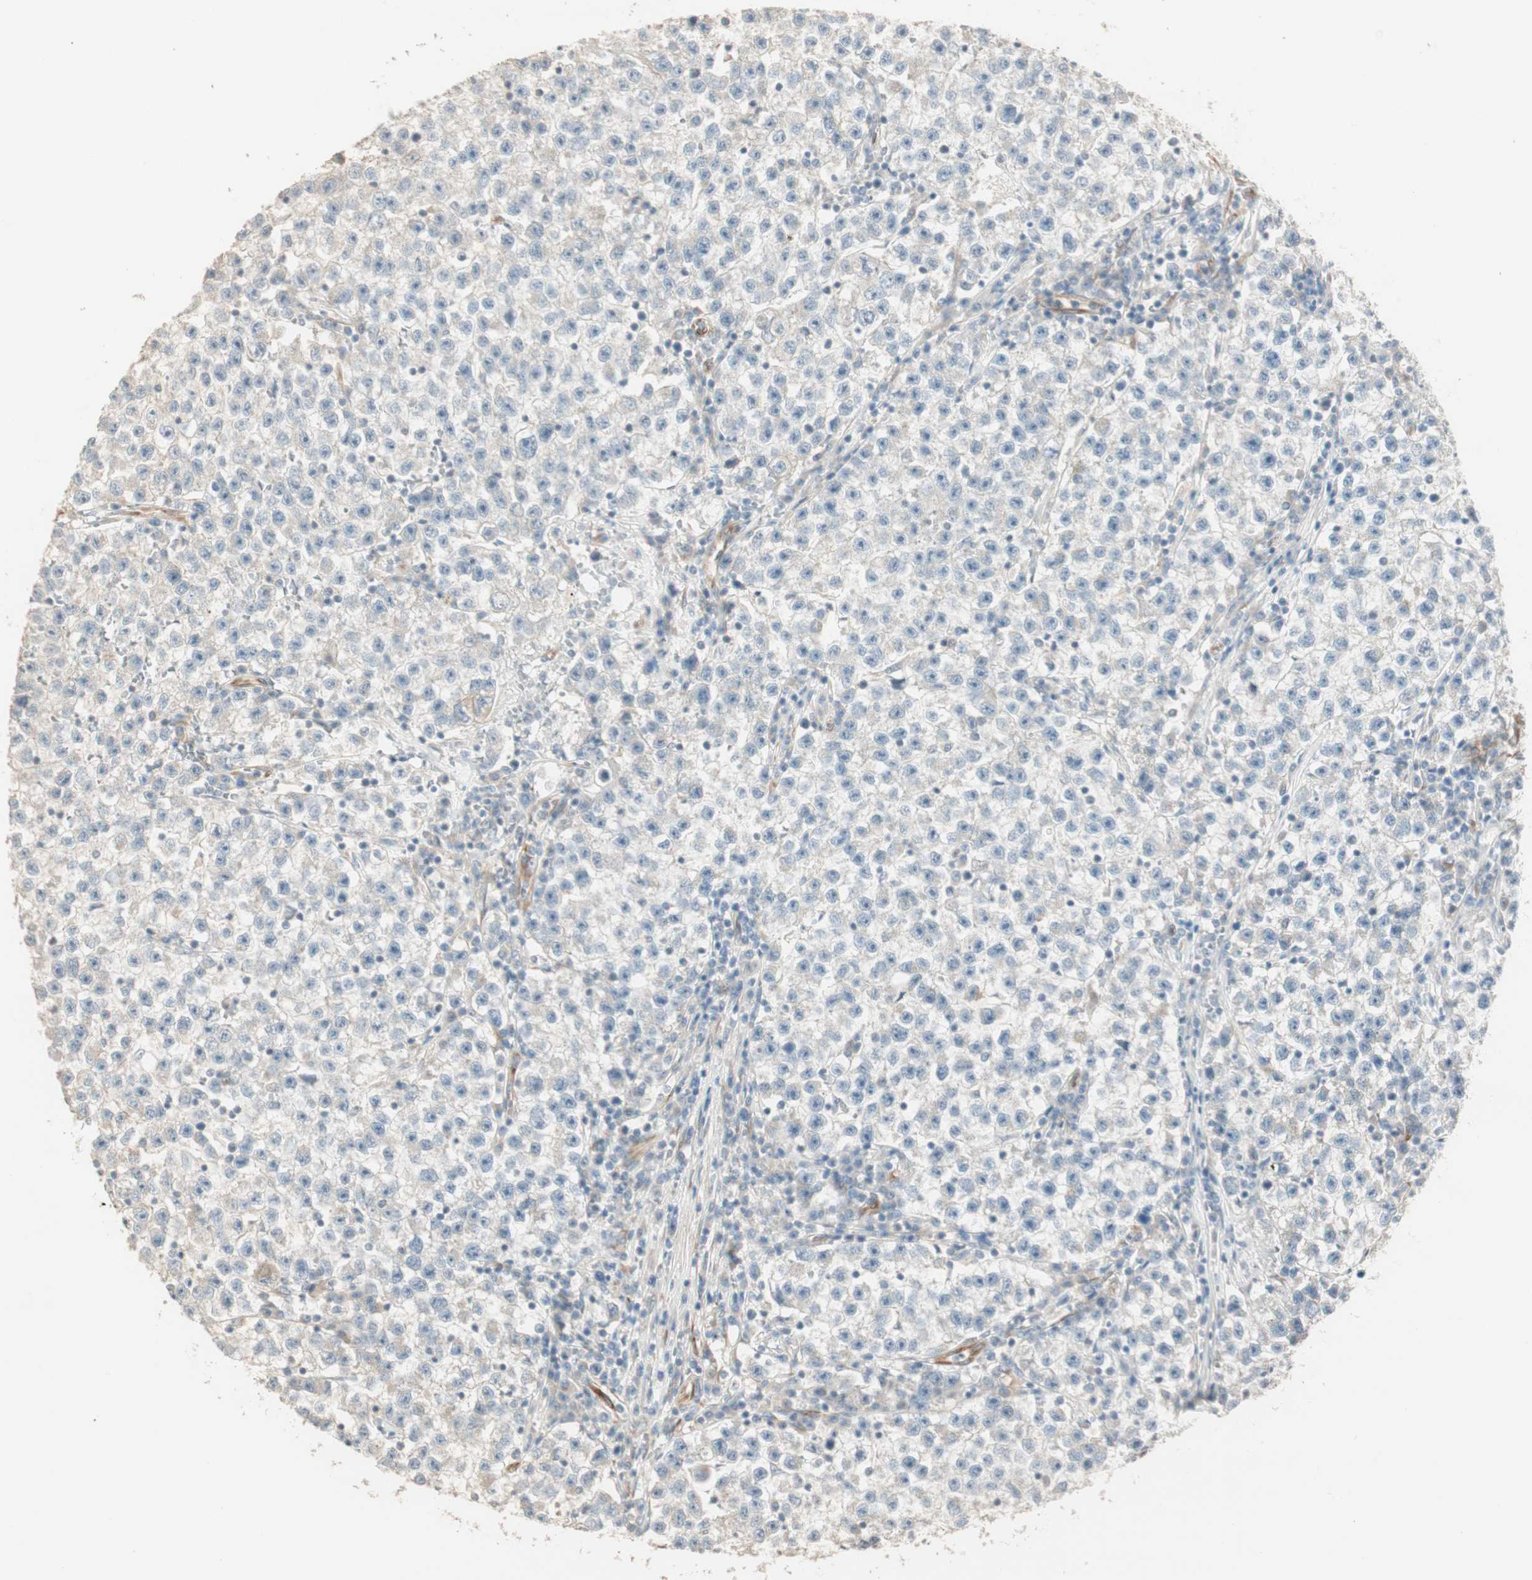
{"staining": {"intensity": "weak", "quantity": "<25%", "location": "cytoplasmic/membranous"}, "tissue": "testis cancer", "cell_type": "Tumor cells", "image_type": "cancer", "snomed": [{"axis": "morphology", "description": "Seminoma, NOS"}, {"axis": "topography", "description": "Testis"}], "caption": "An image of human testis cancer (seminoma) is negative for staining in tumor cells.", "gene": "TASOR", "patient": {"sex": "male", "age": 22}}